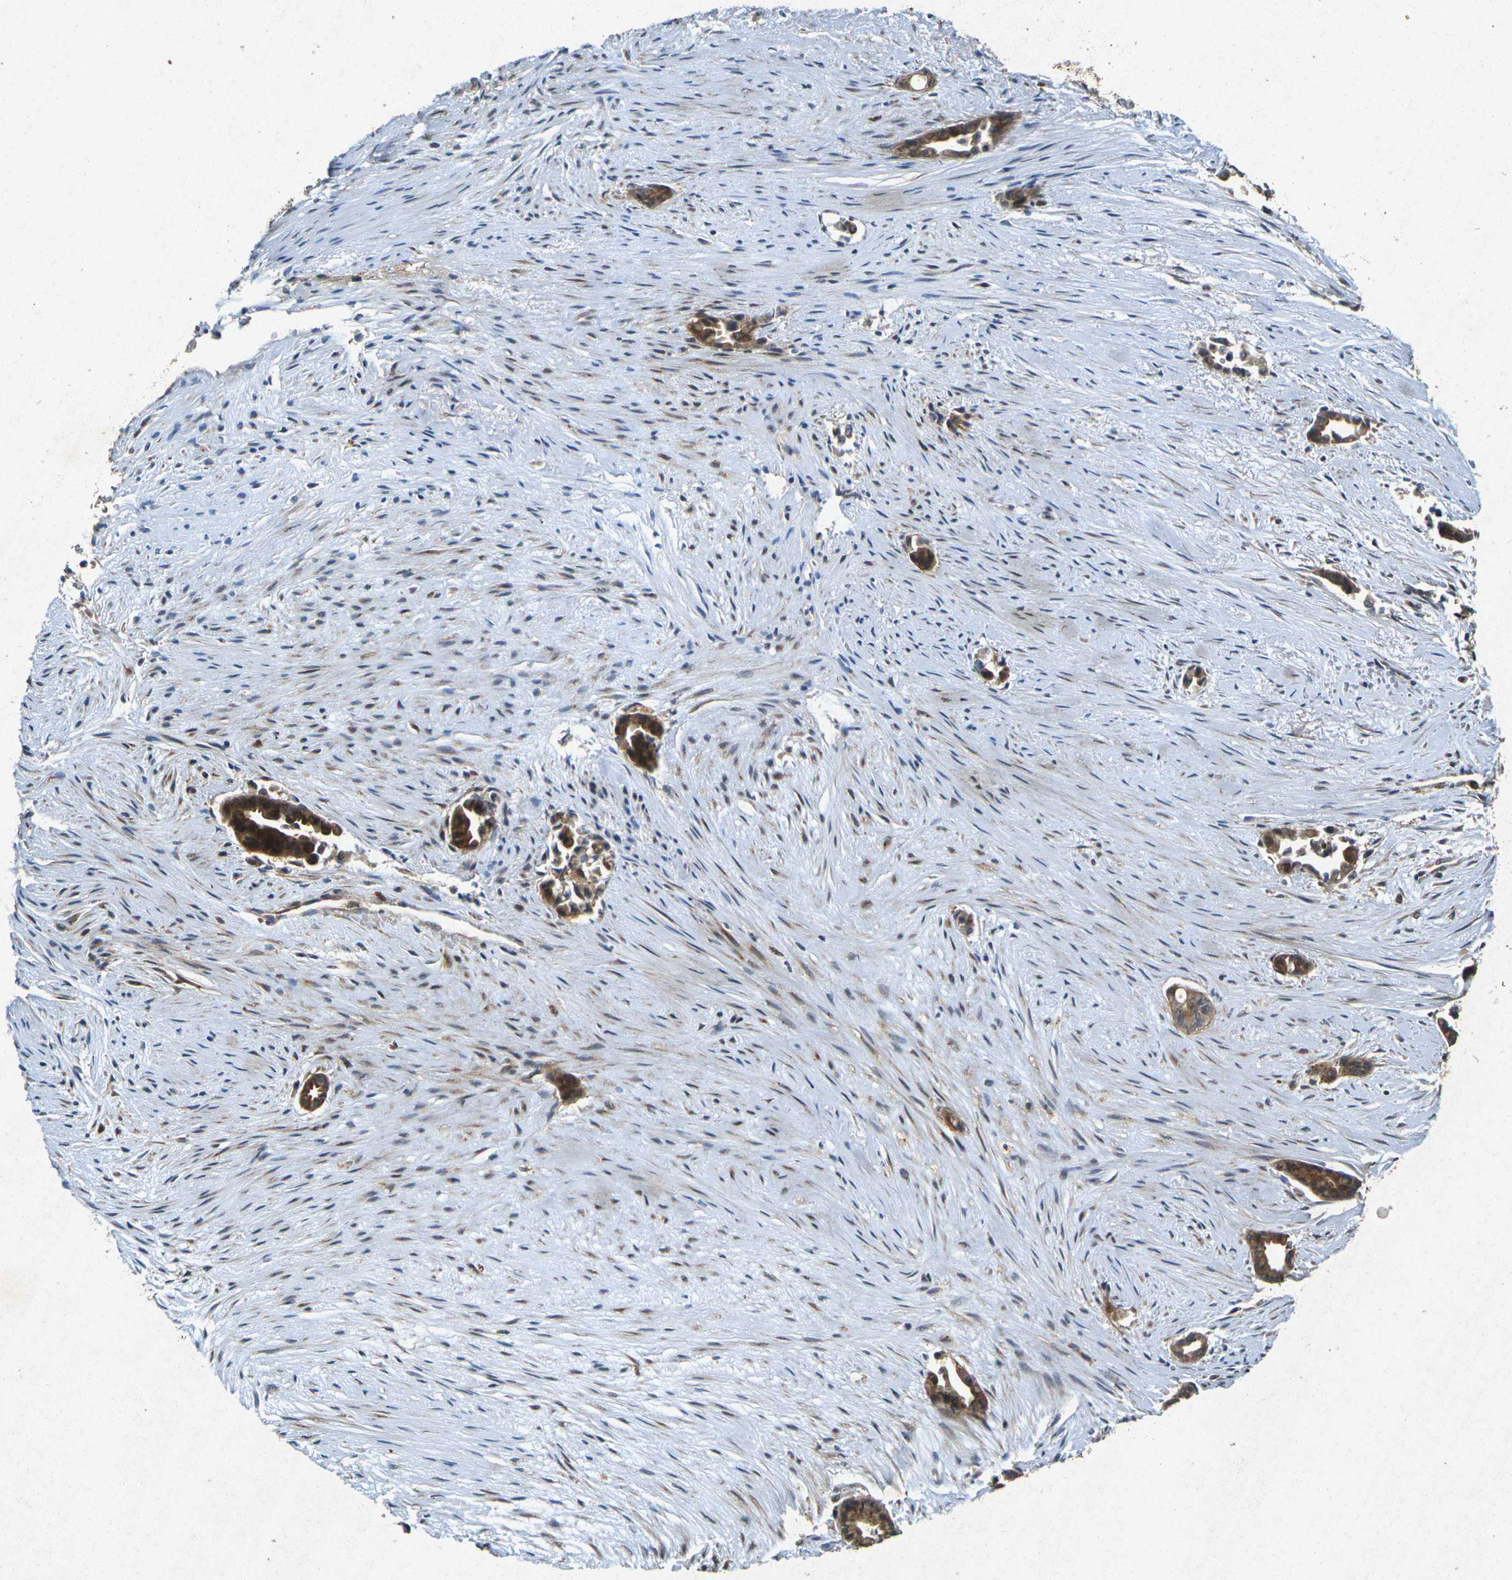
{"staining": {"intensity": "moderate", "quantity": ">75%", "location": "cytoplasmic/membranous"}, "tissue": "liver cancer", "cell_type": "Tumor cells", "image_type": "cancer", "snomed": [{"axis": "morphology", "description": "Cholangiocarcinoma"}, {"axis": "topography", "description": "Liver"}], "caption": "Immunohistochemical staining of liver cancer (cholangiocarcinoma) displays moderate cytoplasmic/membranous protein staining in about >75% of tumor cells.", "gene": "RGMA", "patient": {"sex": "female", "age": 55}}